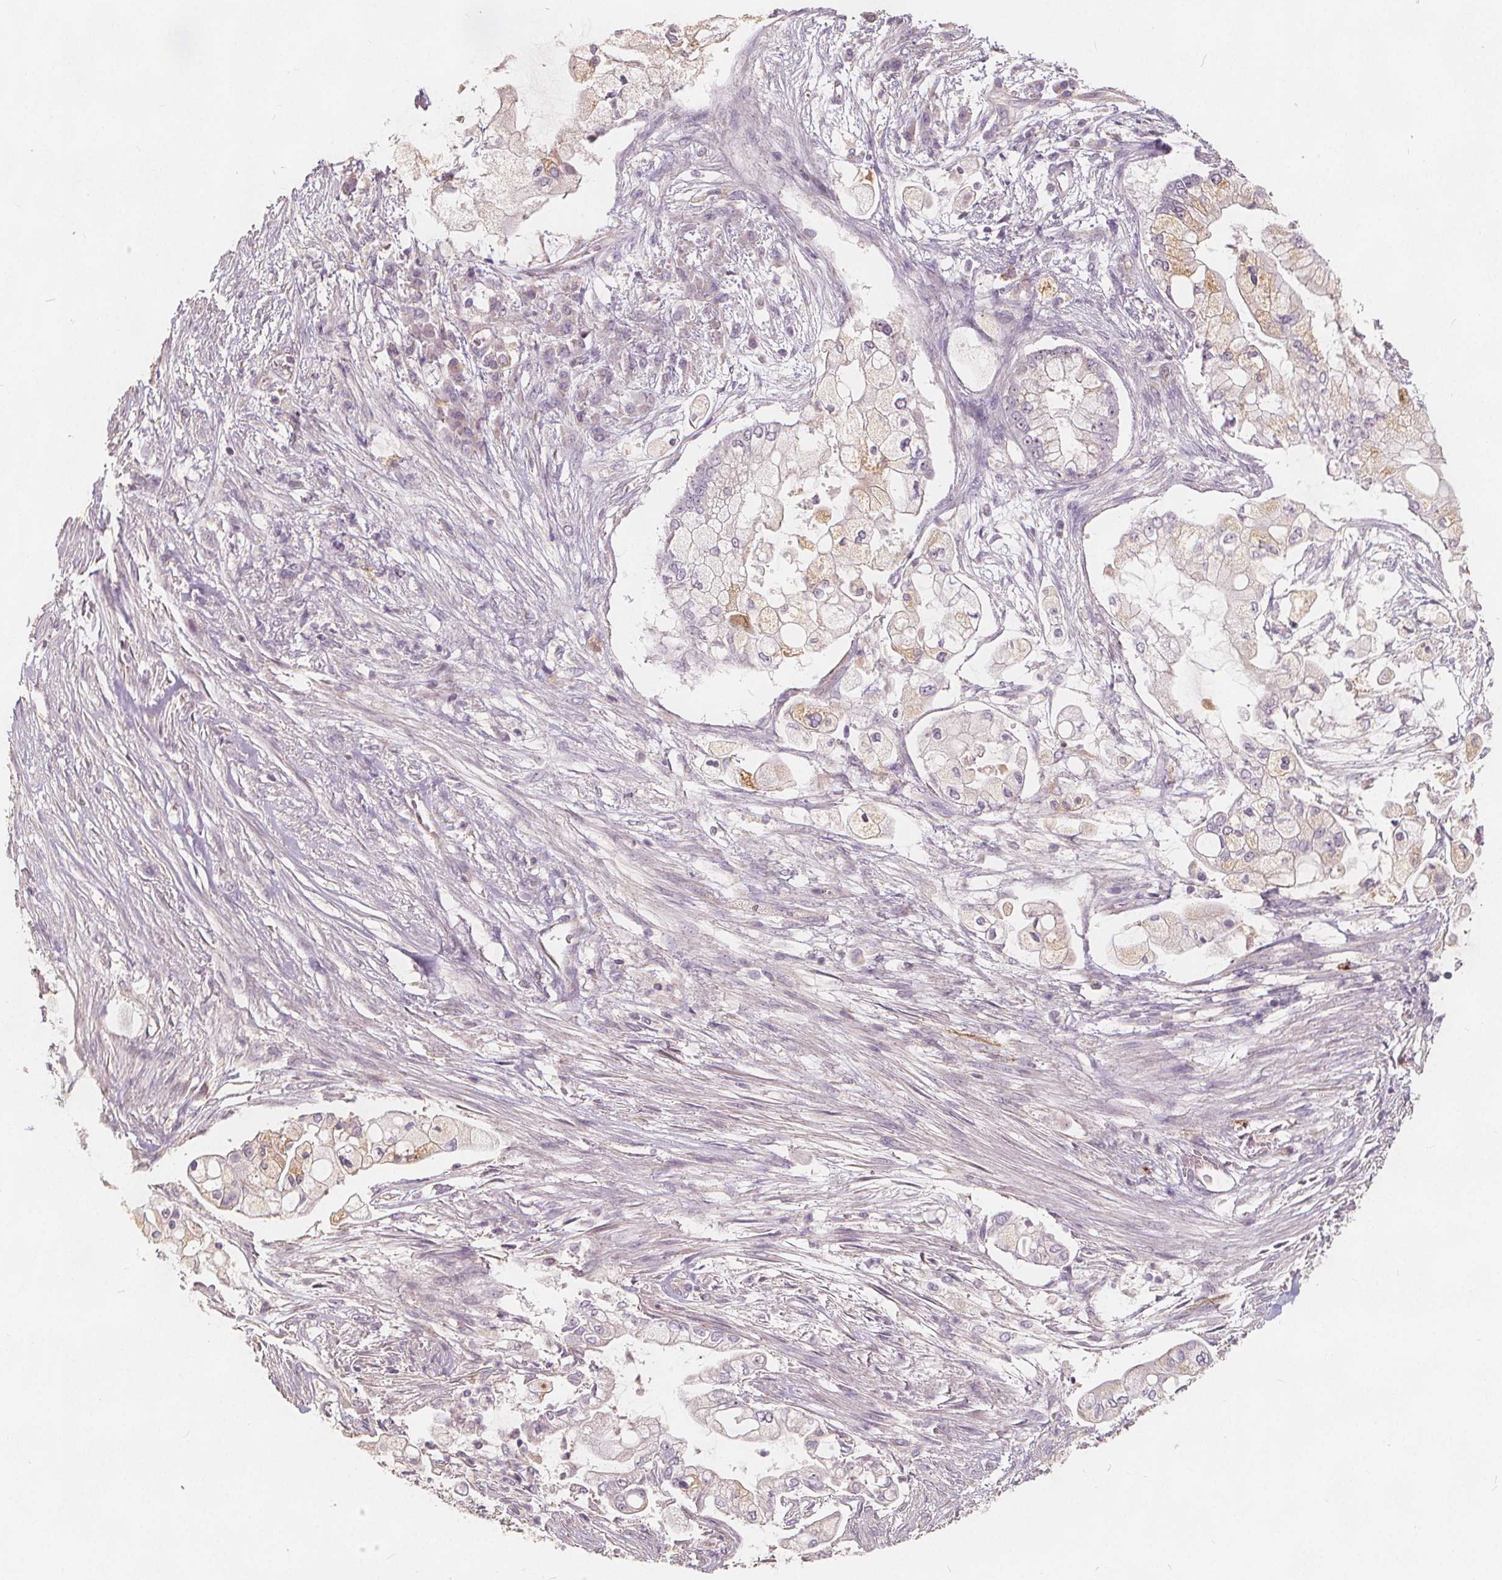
{"staining": {"intensity": "negative", "quantity": "none", "location": "none"}, "tissue": "pancreatic cancer", "cell_type": "Tumor cells", "image_type": "cancer", "snomed": [{"axis": "morphology", "description": "Adenocarcinoma, NOS"}, {"axis": "topography", "description": "Pancreas"}], "caption": "Immunohistochemical staining of adenocarcinoma (pancreatic) shows no significant staining in tumor cells.", "gene": "DRC3", "patient": {"sex": "female", "age": 69}}